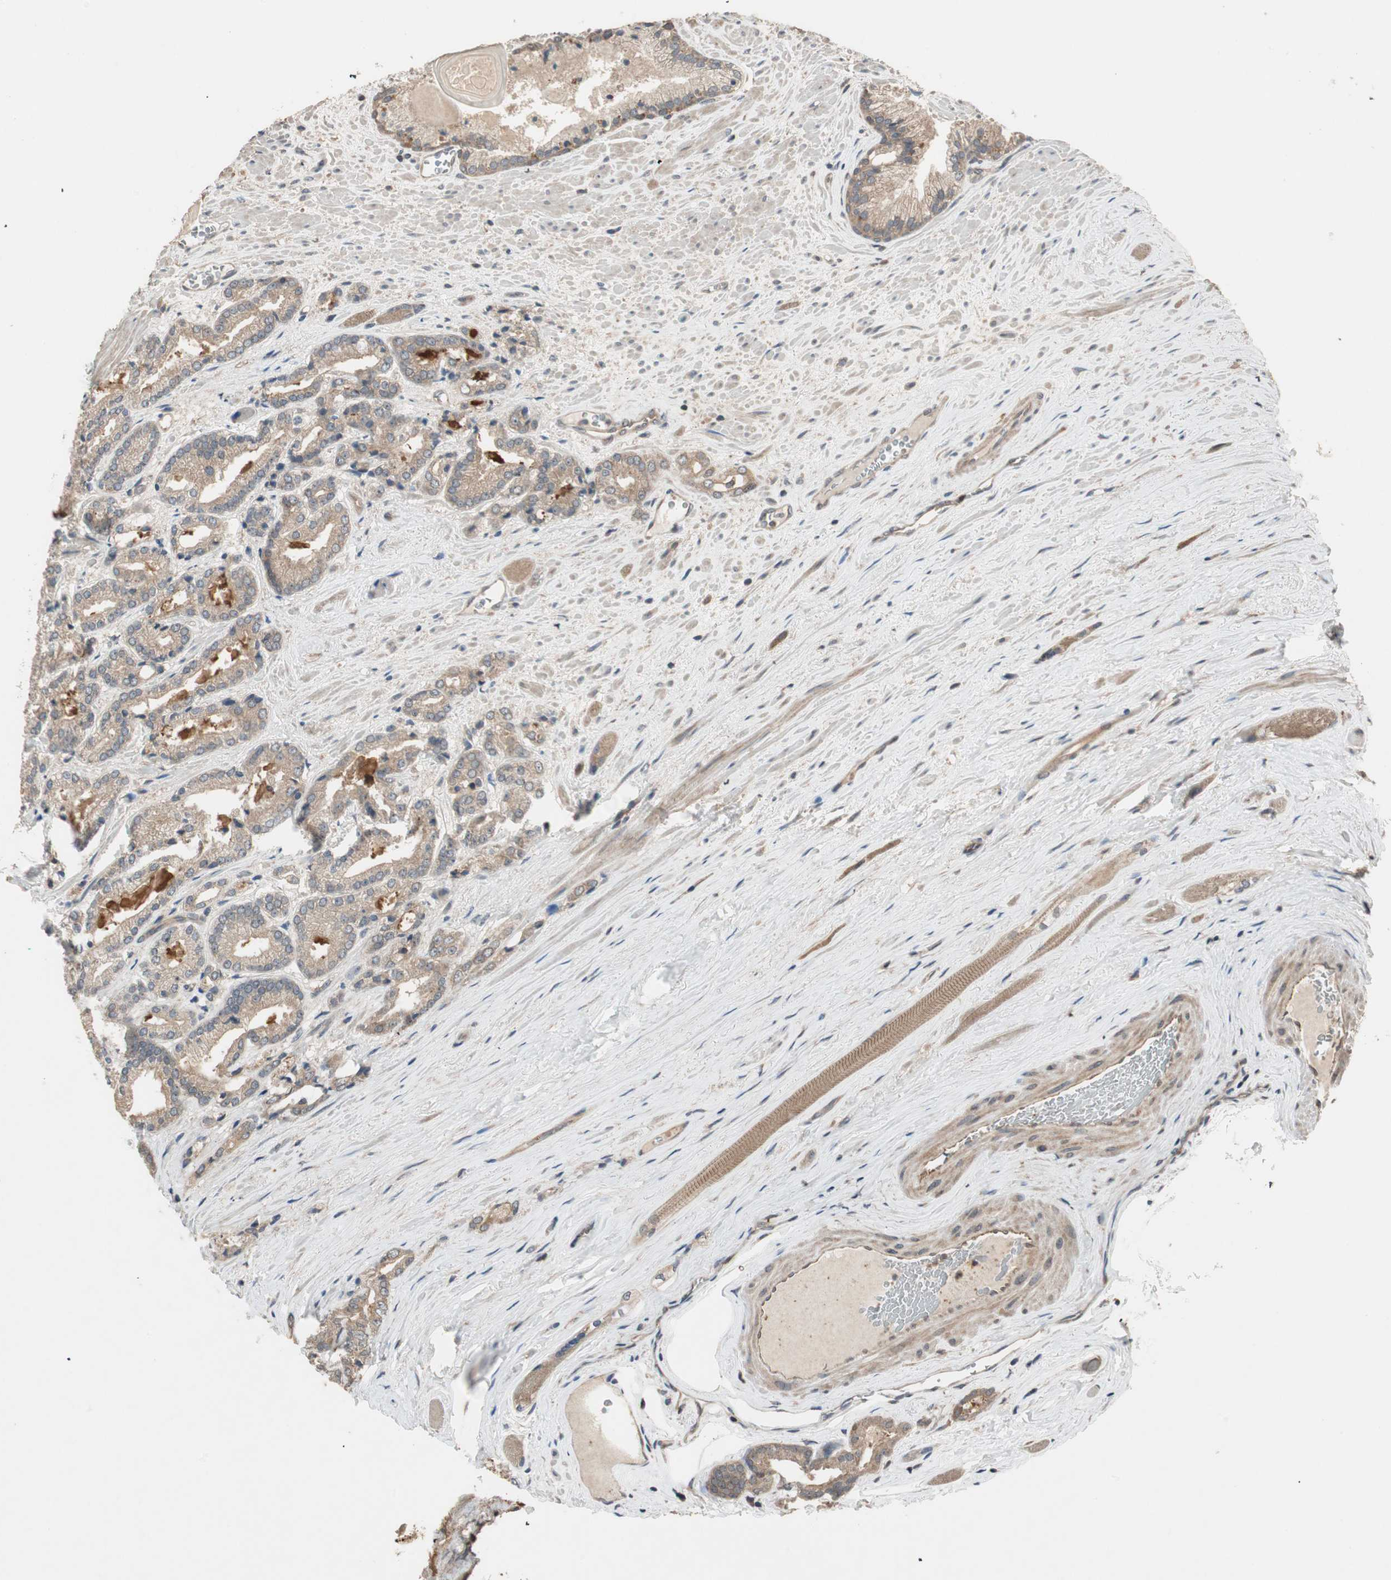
{"staining": {"intensity": "weak", "quantity": ">75%", "location": "cytoplasmic/membranous"}, "tissue": "prostate cancer", "cell_type": "Tumor cells", "image_type": "cancer", "snomed": [{"axis": "morphology", "description": "Adenocarcinoma, Low grade"}, {"axis": "topography", "description": "Prostate"}], "caption": "Low-grade adenocarcinoma (prostate) was stained to show a protein in brown. There is low levels of weak cytoplasmic/membranous expression in approximately >75% of tumor cells.", "gene": "ATP6AP2", "patient": {"sex": "male", "age": 59}}